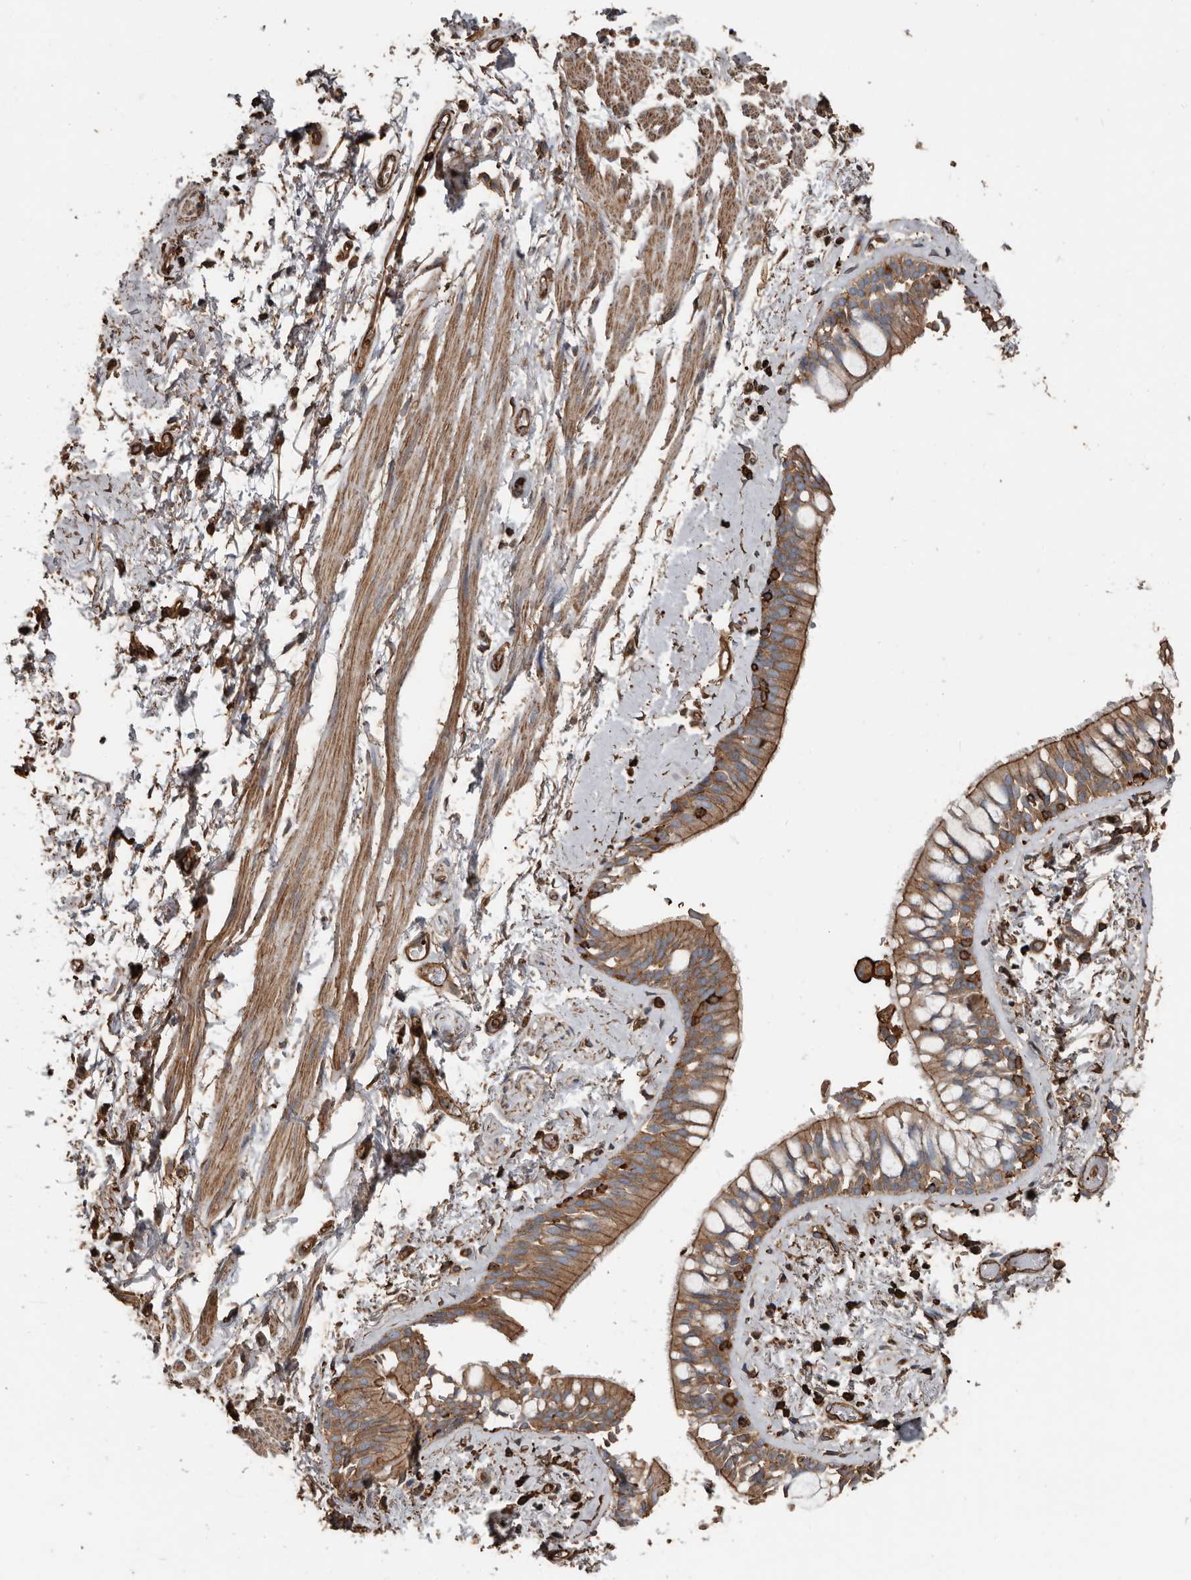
{"staining": {"intensity": "strong", "quantity": "25%-75%", "location": "cytoplasmic/membranous"}, "tissue": "bronchus", "cell_type": "Respiratory epithelial cells", "image_type": "normal", "snomed": [{"axis": "morphology", "description": "Normal tissue, NOS"}, {"axis": "morphology", "description": "Inflammation, NOS"}, {"axis": "topography", "description": "Cartilage tissue"}, {"axis": "topography", "description": "Bronchus"}, {"axis": "topography", "description": "Lung"}], "caption": "A high amount of strong cytoplasmic/membranous positivity is identified in about 25%-75% of respiratory epithelial cells in unremarkable bronchus.", "gene": "DENND6B", "patient": {"sex": "female", "age": 64}}